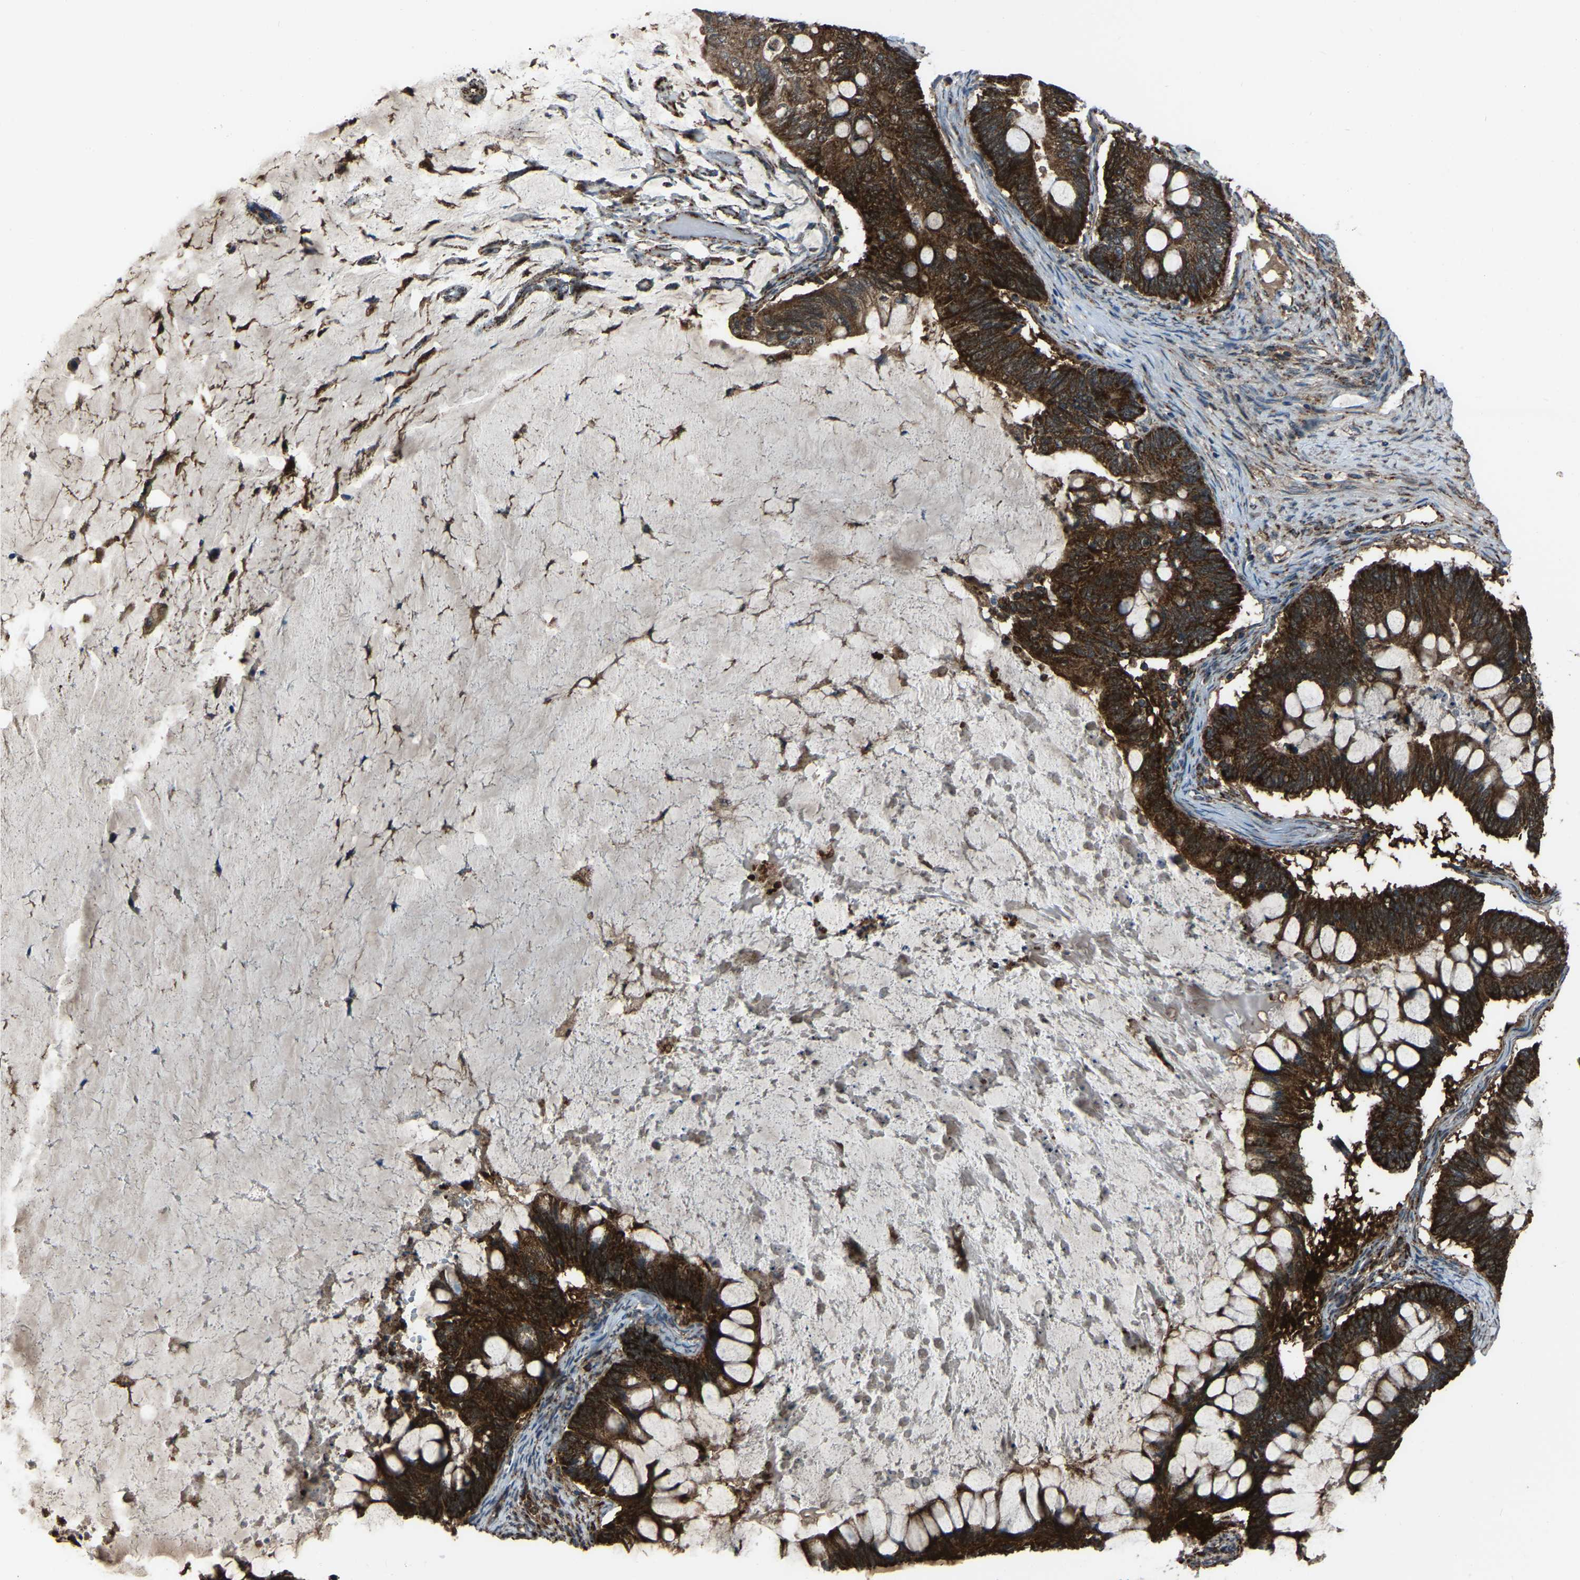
{"staining": {"intensity": "strong", "quantity": ">75%", "location": "cytoplasmic/membranous"}, "tissue": "ovarian cancer", "cell_type": "Tumor cells", "image_type": "cancer", "snomed": [{"axis": "morphology", "description": "Cystadenocarcinoma, mucinous, NOS"}, {"axis": "topography", "description": "Ovary"}], "caption": "This histopathology image shows IHC staining of mucinous cystadenocarcinoma (ovarian), with high strong cytoplasmic/membranous positivity in approximately >75% of tumor cells.", "gene": "AKR1A1", "patient": {"sex": "female", "age": 61}}